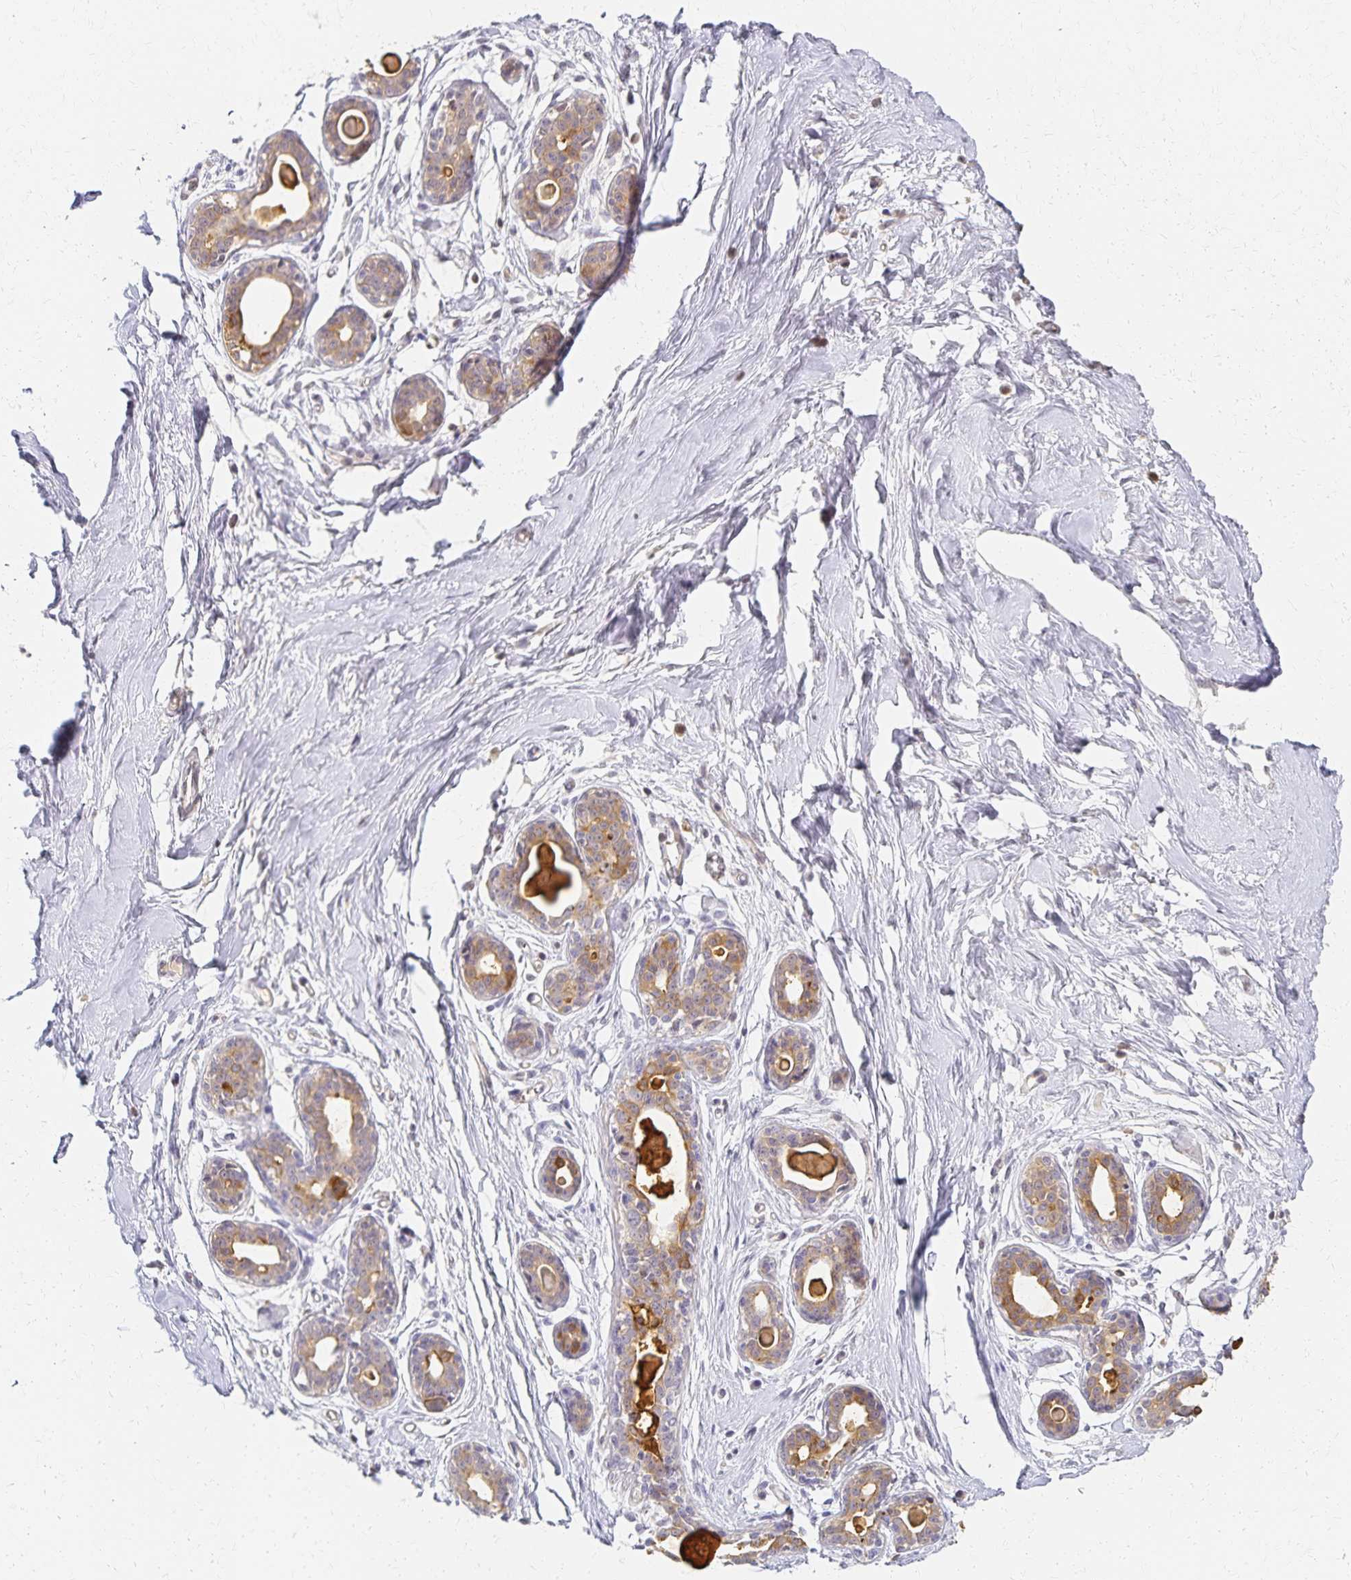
{"staining": {"intensity": "negative", "quantity": "none", "location": "none"}, "tissue": "breast", "cell_type": "Adipocytes", "image_type": "normal", "snomed": [{"axis": "morphology", "description": "Normal tissue, NOS"}, {"axis": "topography", "description": "Breast"}], "caption": "Adipocytes are negative for brown protein staining in unremarkable breast. Nuclei are stained in blue.", "gene": "AZGP1", "patient": {"sex": "female", "age": 45}}